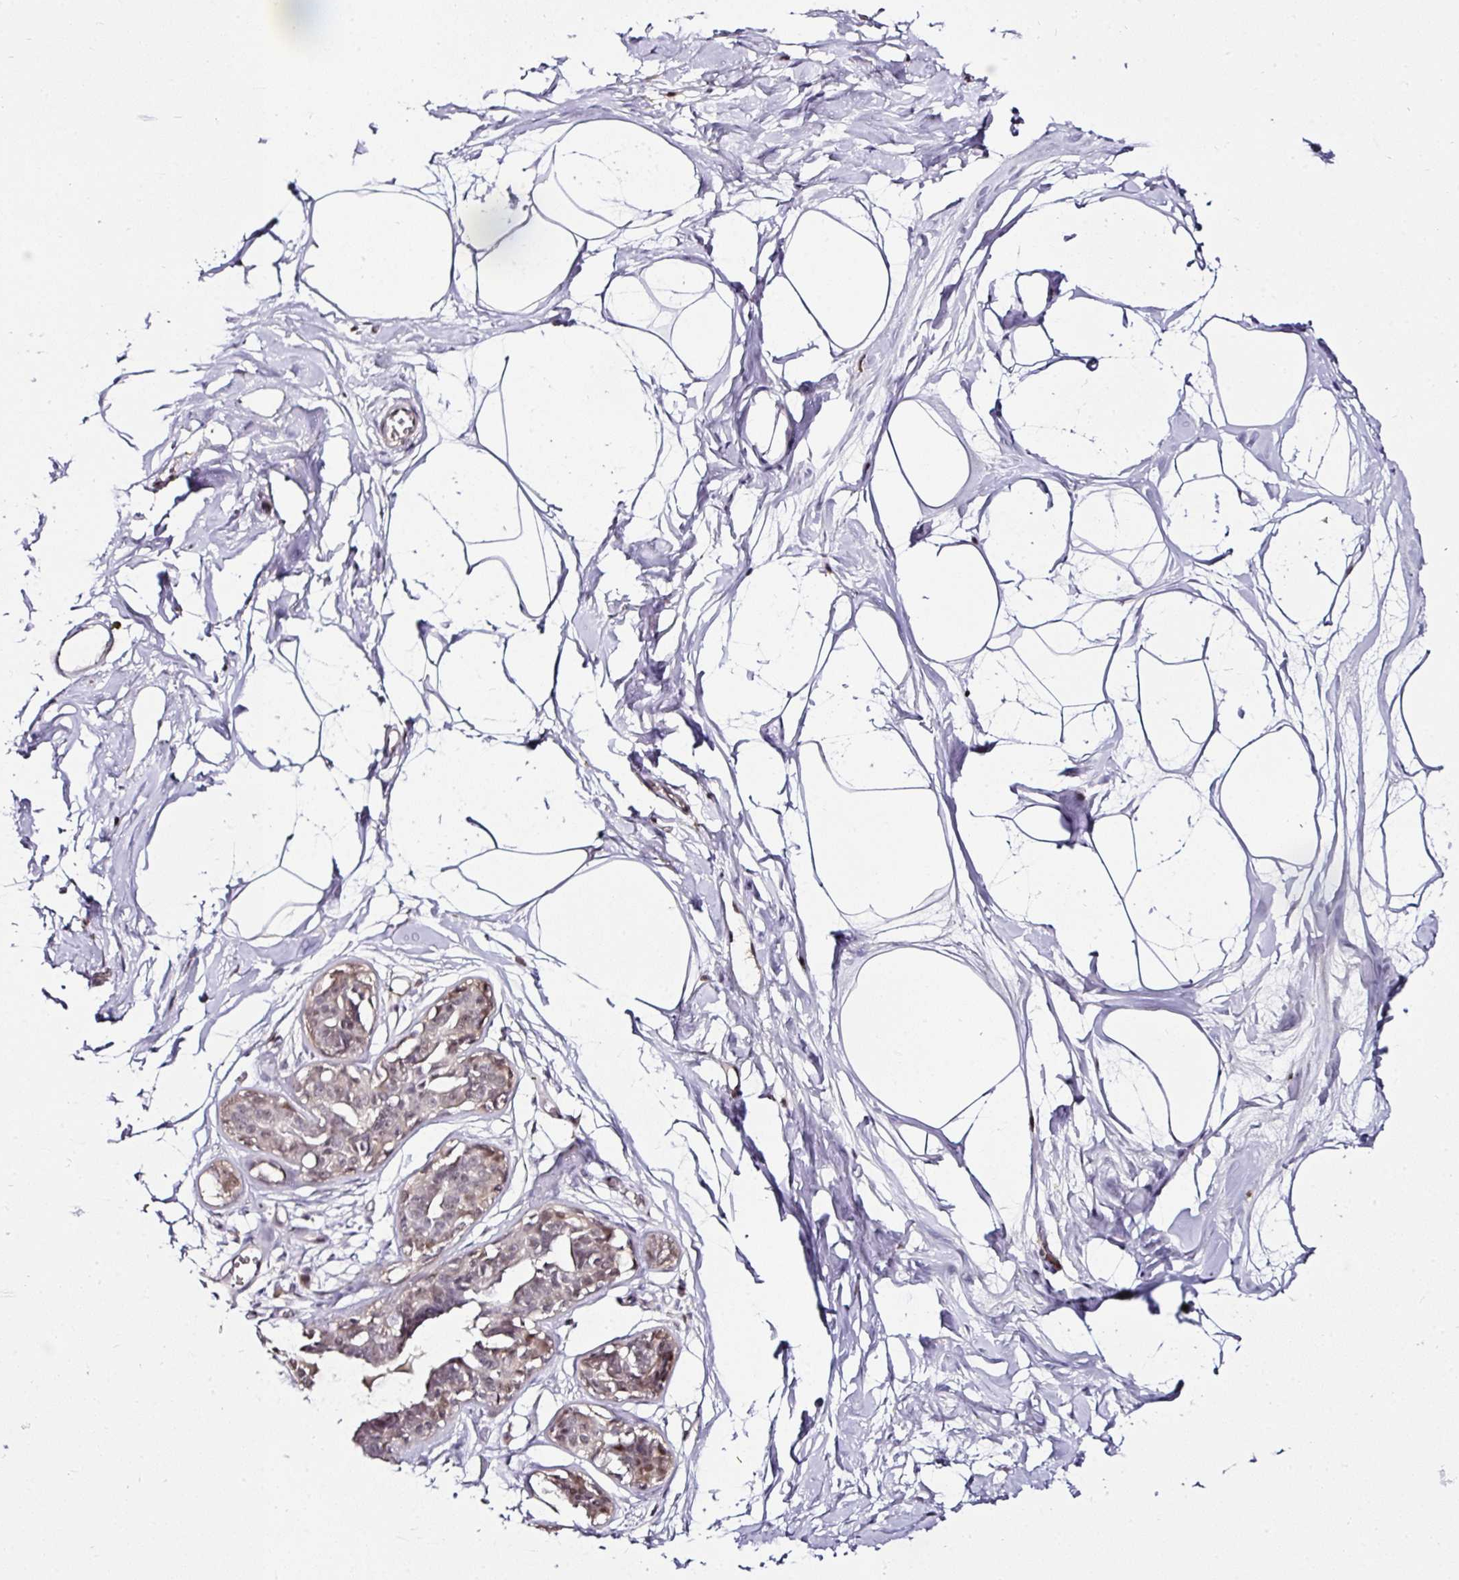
{"staining": {"intensity": "negative", "quantity": "none", "location": "none"}, "tissue": "breast", "cell_type": "Adipocytes", "image_type": "normal", "snomed": [{"axis": "morphology", "description": "Normal tissue, NOS"}, {"axis": "topography", "description": "Breast"}], "caption": "IHC histopathology image of normal breast: breast stained with DAB (3,3'-diaminobenzidine) demonstrates no significant protein staining in adipocytes. The staining is performed using DAB (3,3'-diaminobenzidine) brown chromogen with nuclei counter-stained in using hematoxylin.", "gene": "KLF16", "patient": {"sex": "female", "age": 45}}